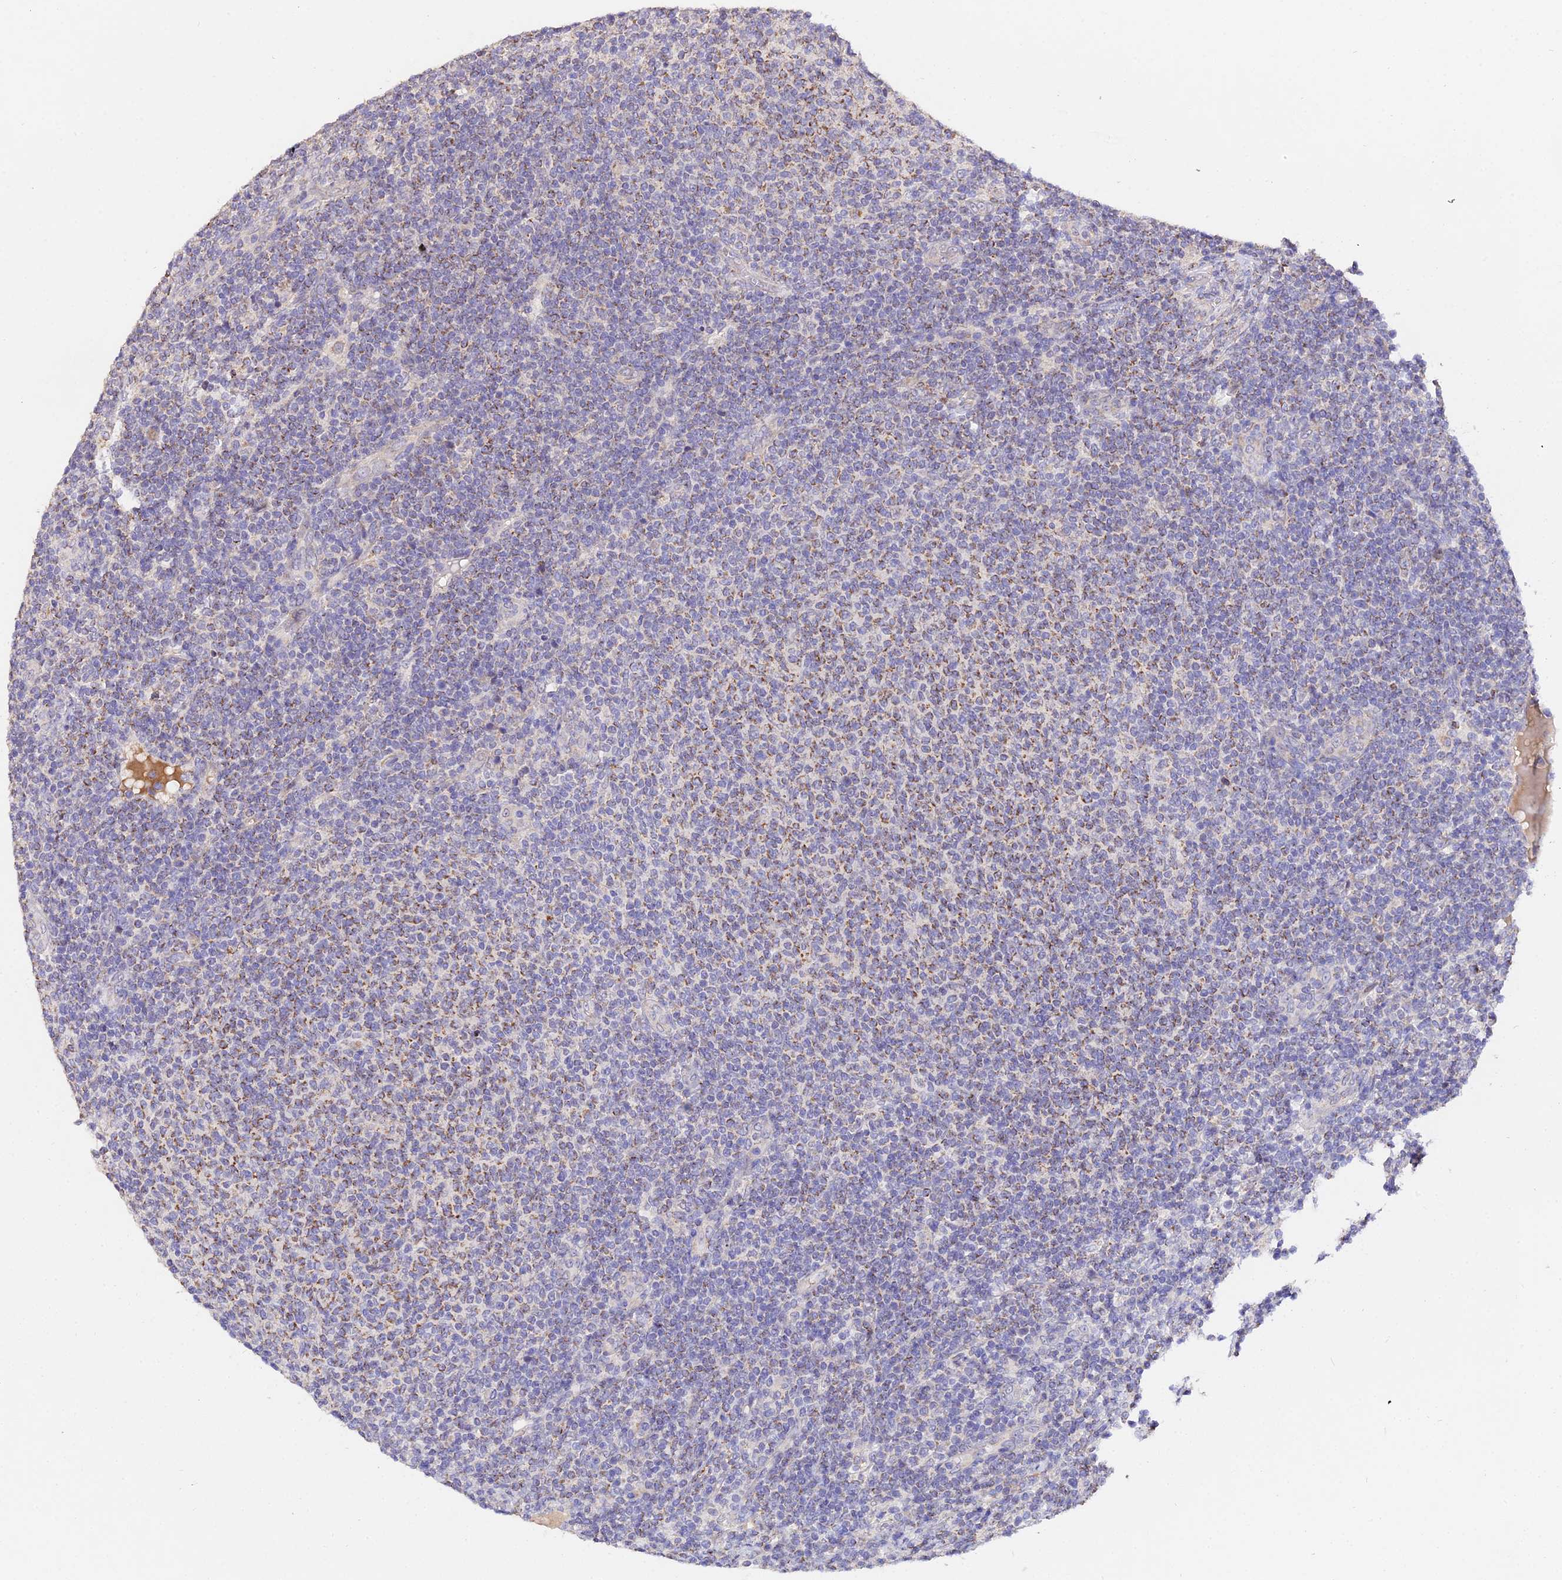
{"staining": {"intensity": "weak", "quantity": "25%-75%", "location": "cytoplasmic/membranous"}, "tissue": "lymphoma", "cell_type": "Tumor cells", "image_type": "cancer", "snomed": [{"axis": "morphology", "description": "Malignant lymphoma, non-Hodgkin's type, Low grade"}, {"axis": "topography", "description": "Lymph node"}], "caption": "Immunohistochemistry (DAB) staining of malignant lymphoma, non-Hodgkin's type (low-grade) exhibits weak cytoplasmic/membranous protein staining in approximately 25%-75% of tumor cells.", "gene": "WDR5B", "patient": {"sex": "male", "age": 66}}